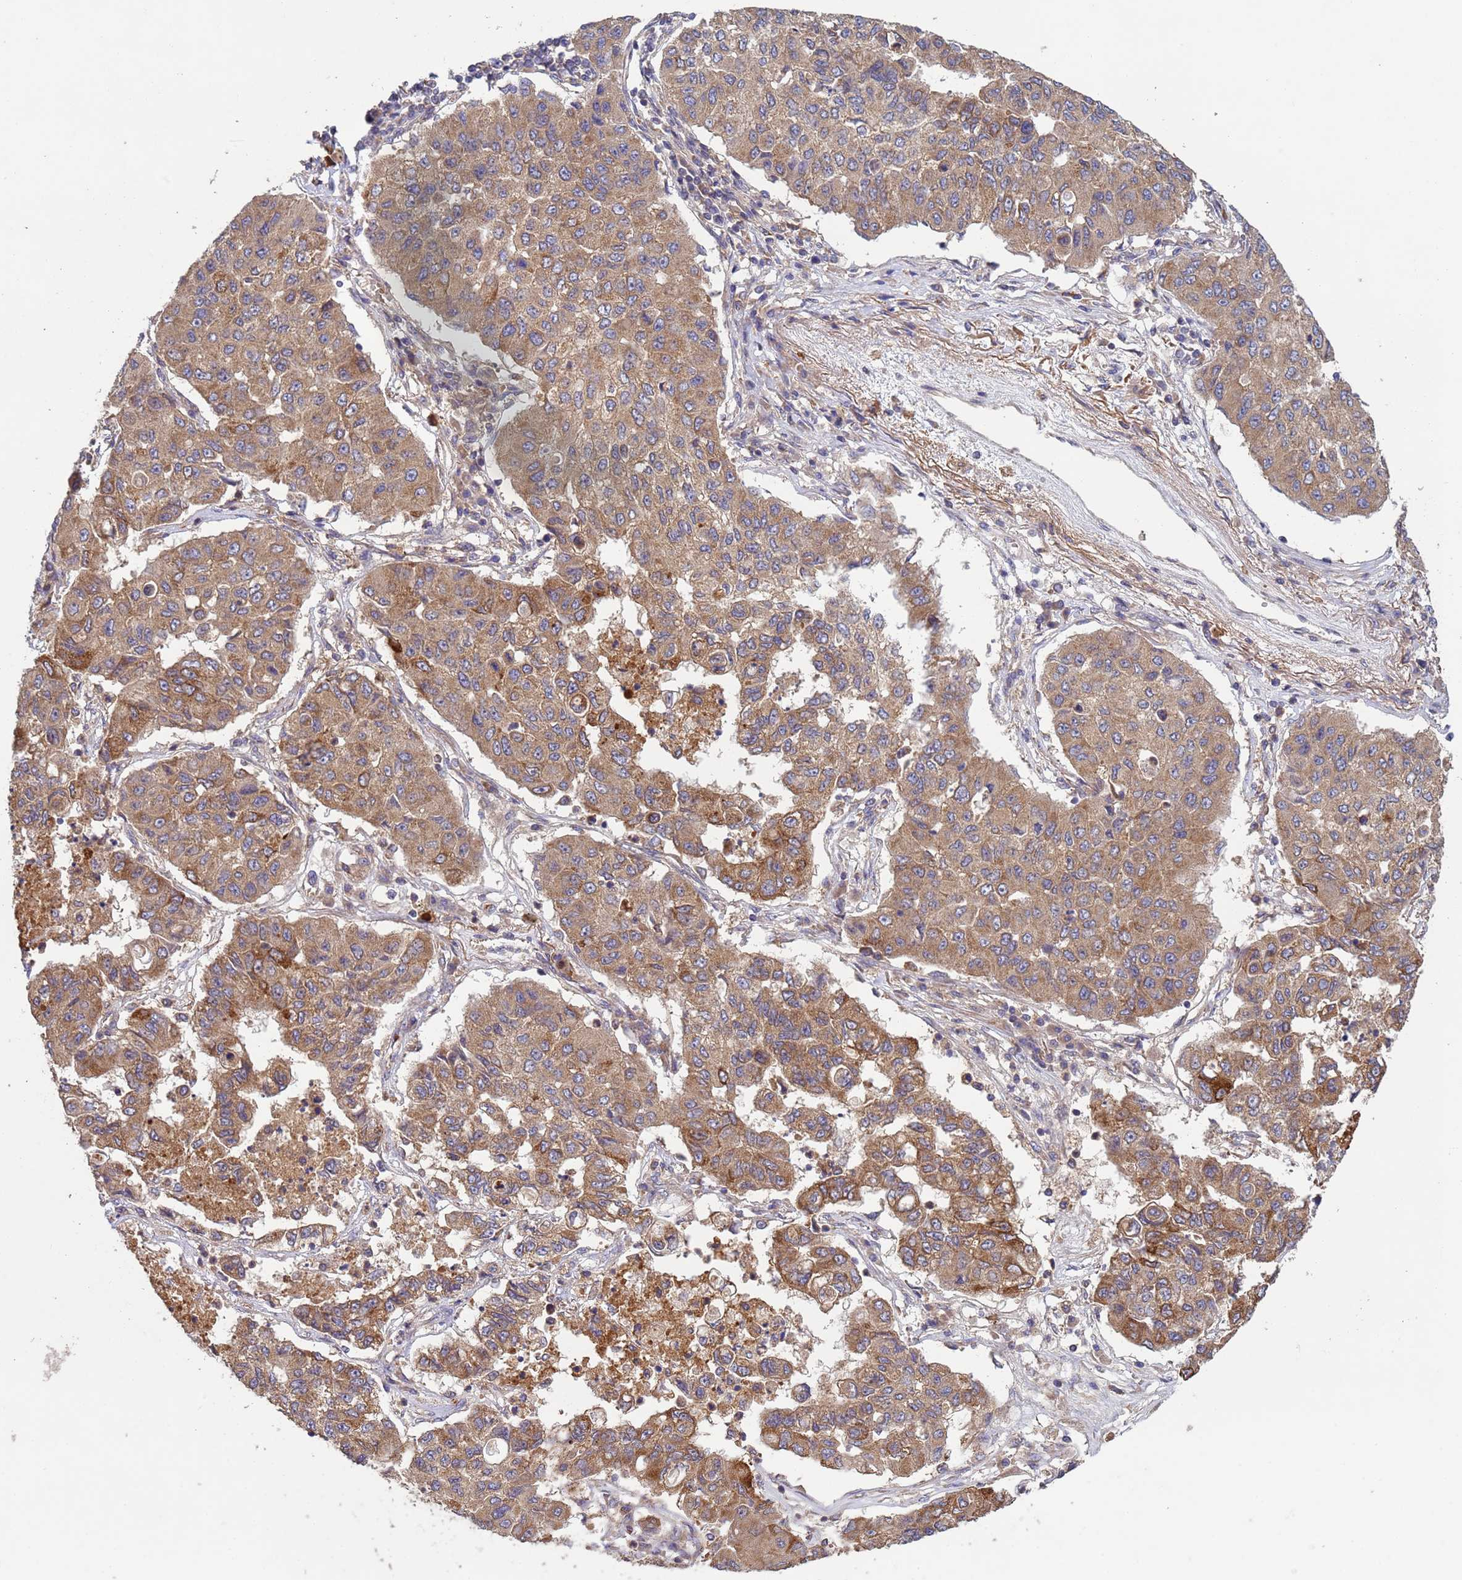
{"staining": {"intensity": "moderate", "quantity": ">75%", "location": "cytoplasmic/membranous"}, "tissue": "lung cancer", "cell_type": "Tumor cells", "image_type": "cancer", "snomed": [{"axis": "morphology", "description": "Squamous cell carcinoma, NOS"}, {"axis": "topography", "description": "Lung"}], "caption": "Brown immunohistochemical staining in human squamous cell carcinoma (lung) reveals moderate cytoplasmic/membranous positivity in about >75% of tumor cells.", "gene": "RAB10", "patient": {"sex": "male", "age": 74}}